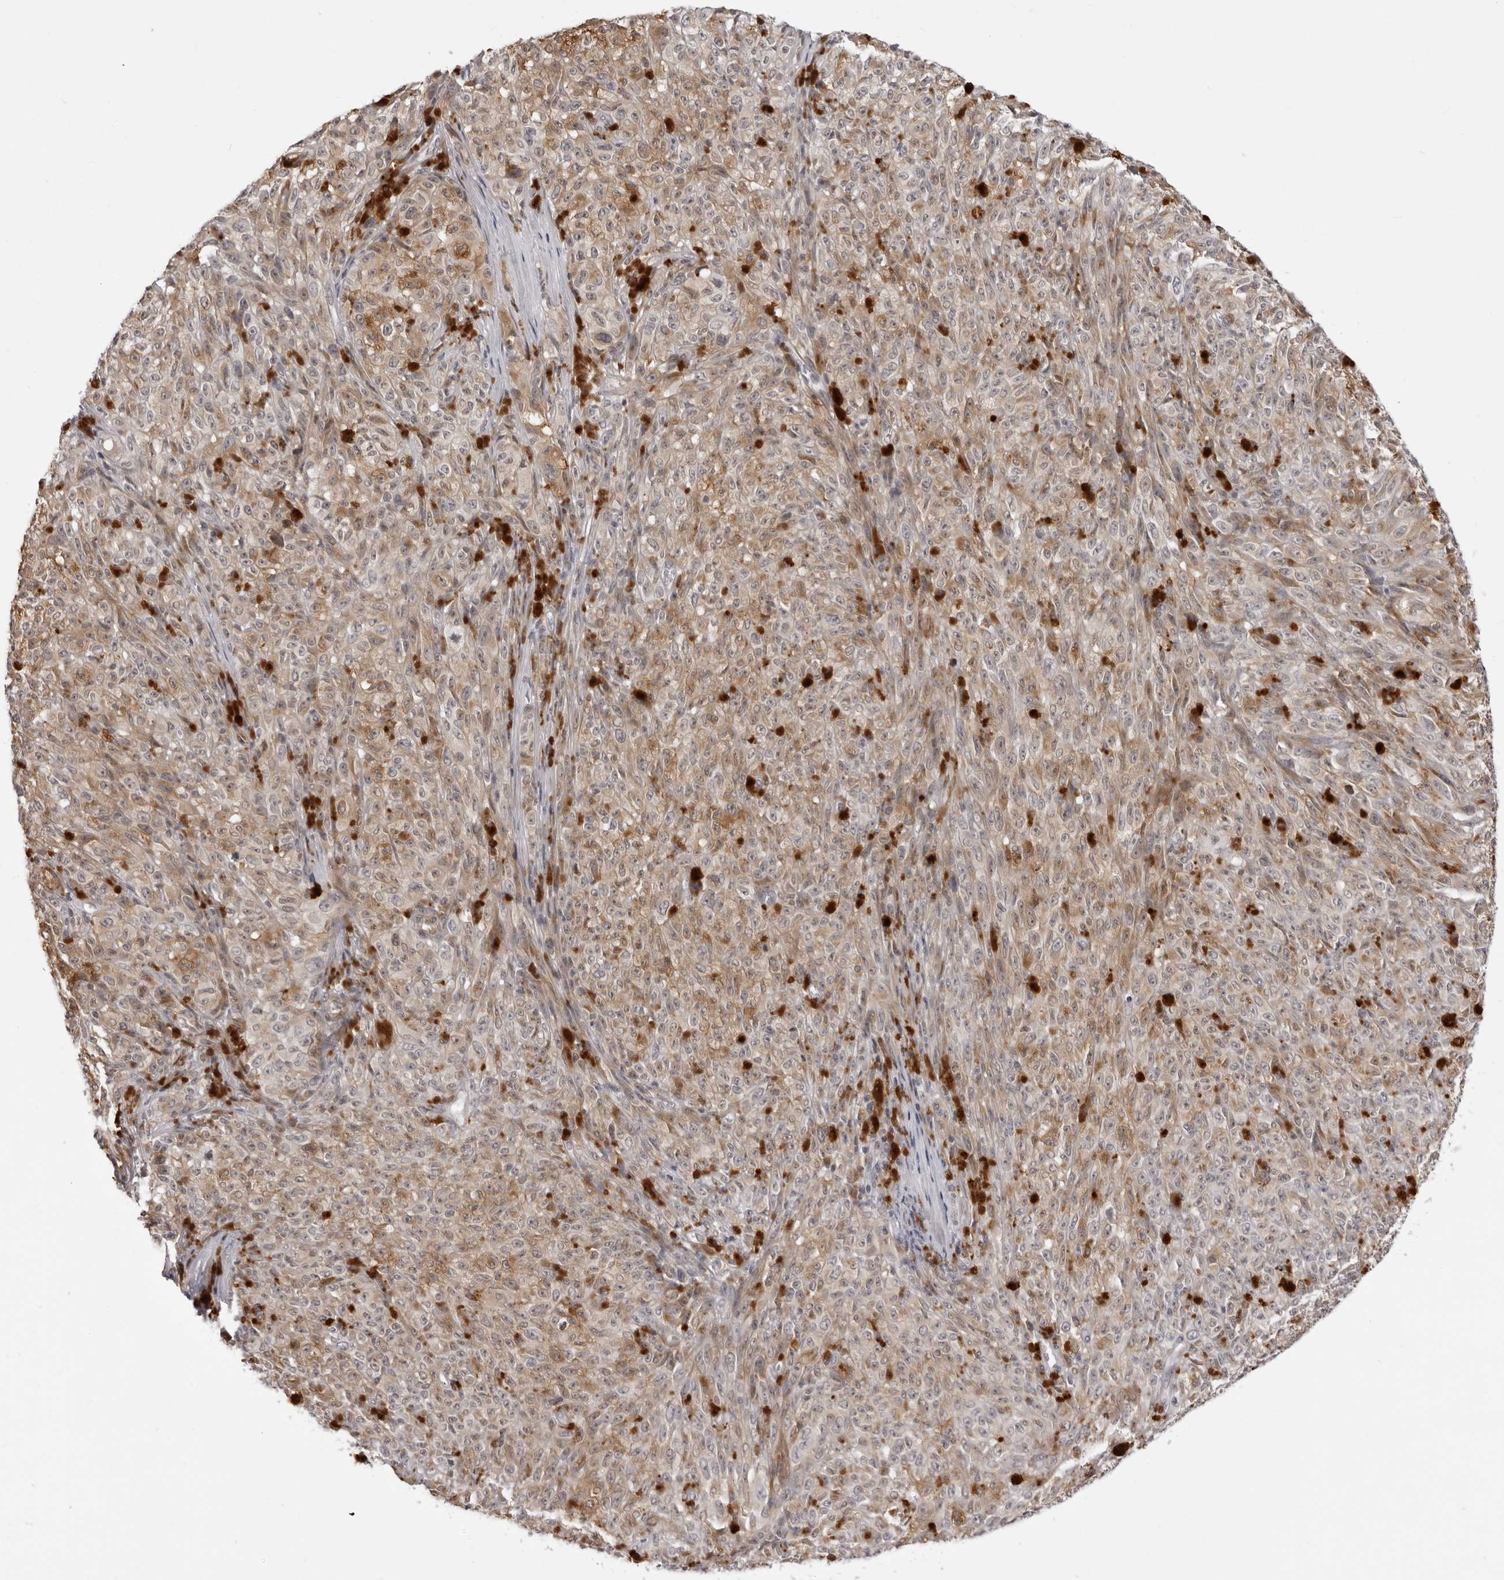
{"staining": {"intensity": "moderate", "quantity": ">75%", "location": "cytoplasmic/membranous"}, "tissue": "melanoma", "cell_type": "Tumor cells", "image_type": "cancer", "snomed": [{"axis": "morphology", "description": "Malignant melanoma, NOS"}, {"axis": "topography", "description": "Skin"}], "caption": "Immunohistochemistry (IHC) histopathology image of malignant melanoma stained for a protein (brown), which exhibits medium levels of moderate cytoplasmic/membranous positivity in about >75% of tumor cells.", "gene": "SUGCT", "patient": {"sex": "female", "age": 82}}